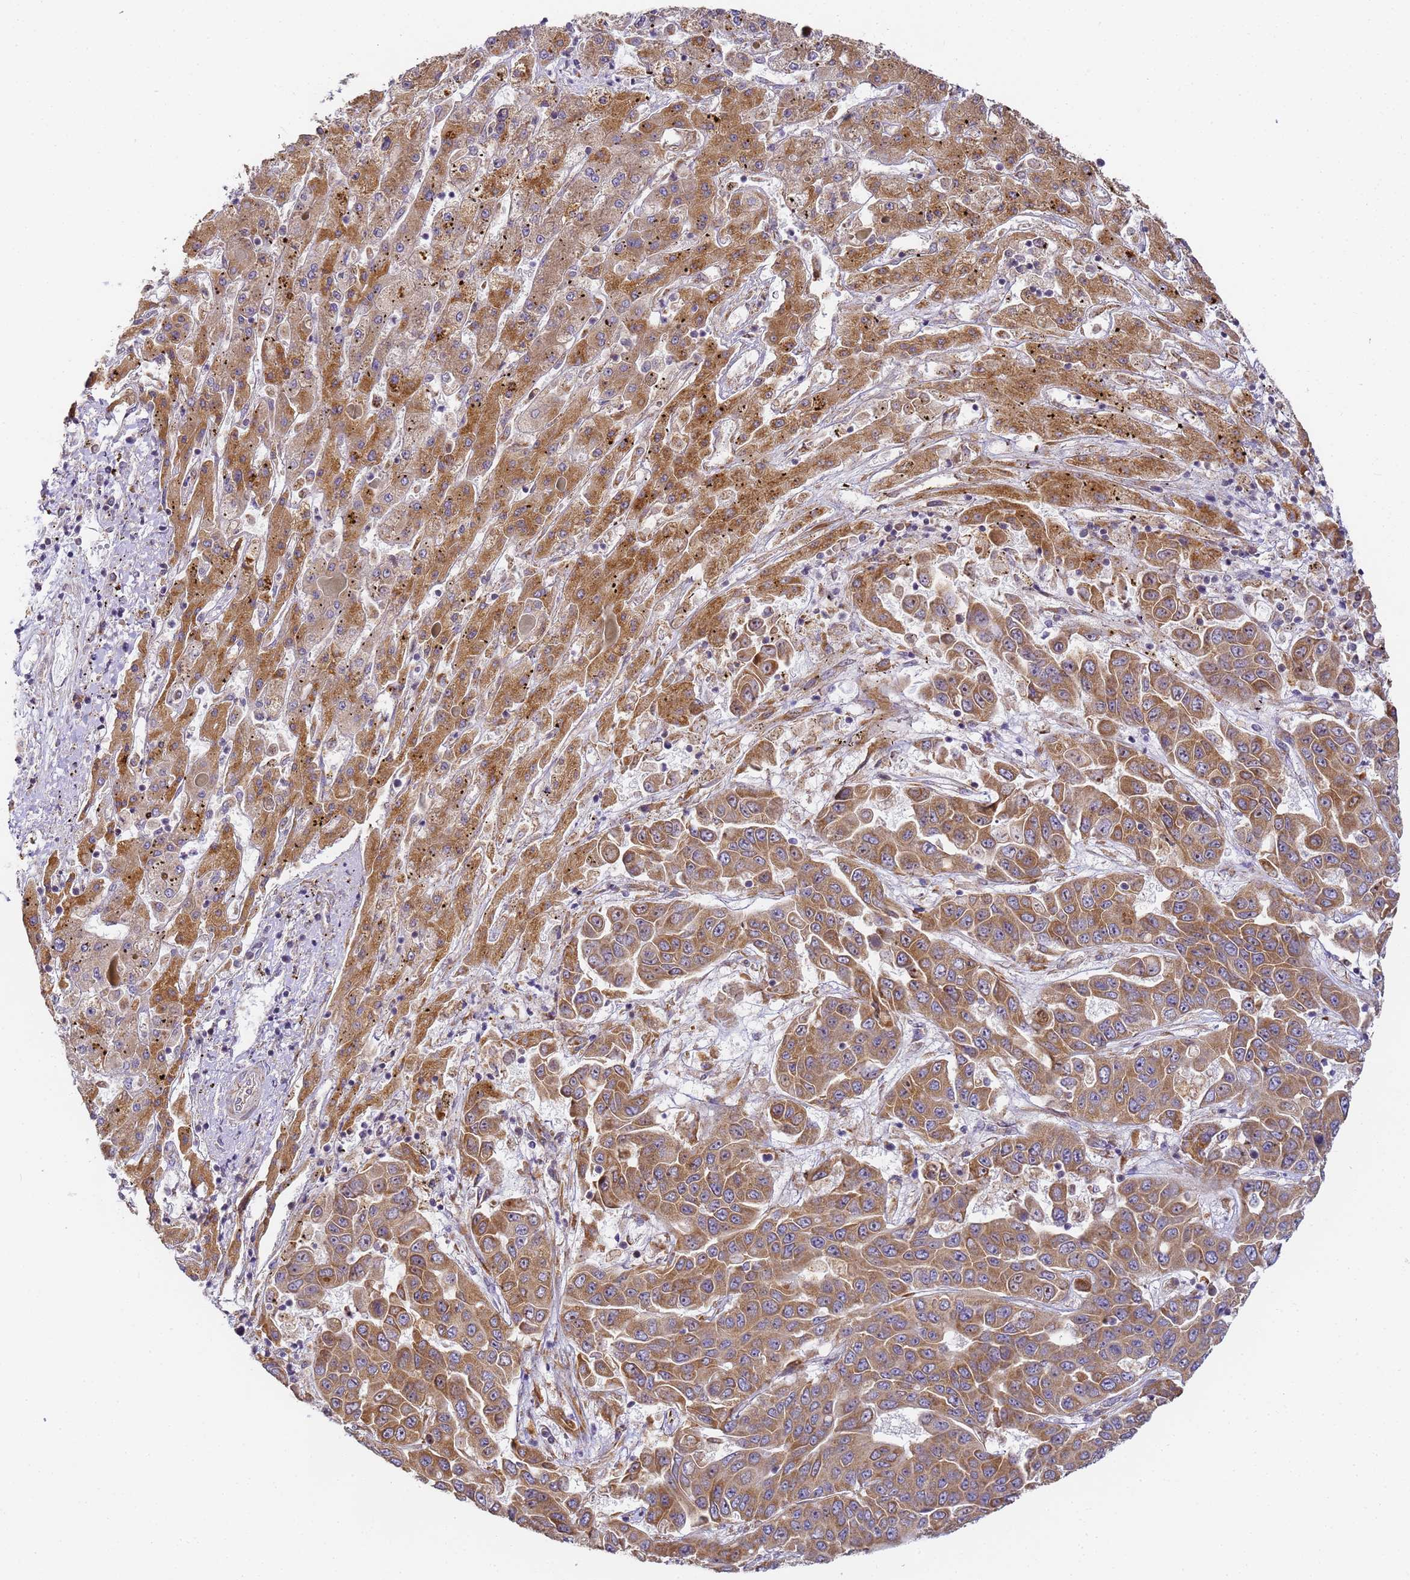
{"staining": {"intensity": "moderate", "quantity": ">75%", "location": "cytoplasmic/membranous"}, "tissue": "liver cancer", "cell_type": "Tumor cells", "image_type": "cancer", "snomed": [{"axis": "morphology", "description": "Cholangiocarcinoma"}, {"axis": "topography", "description": "Liver"}], "caption": "Immunohistochemistry (IHC) photomicrograph of human liver cancer (cholangiocarcinoma) stained for a protein (brown), which reveals medium levels of moderate cytoplasmic/membranous expression in about >75% of tumor cells.", "gene": "RPL13A", "patient": {"sex": "female", "age": 52}}